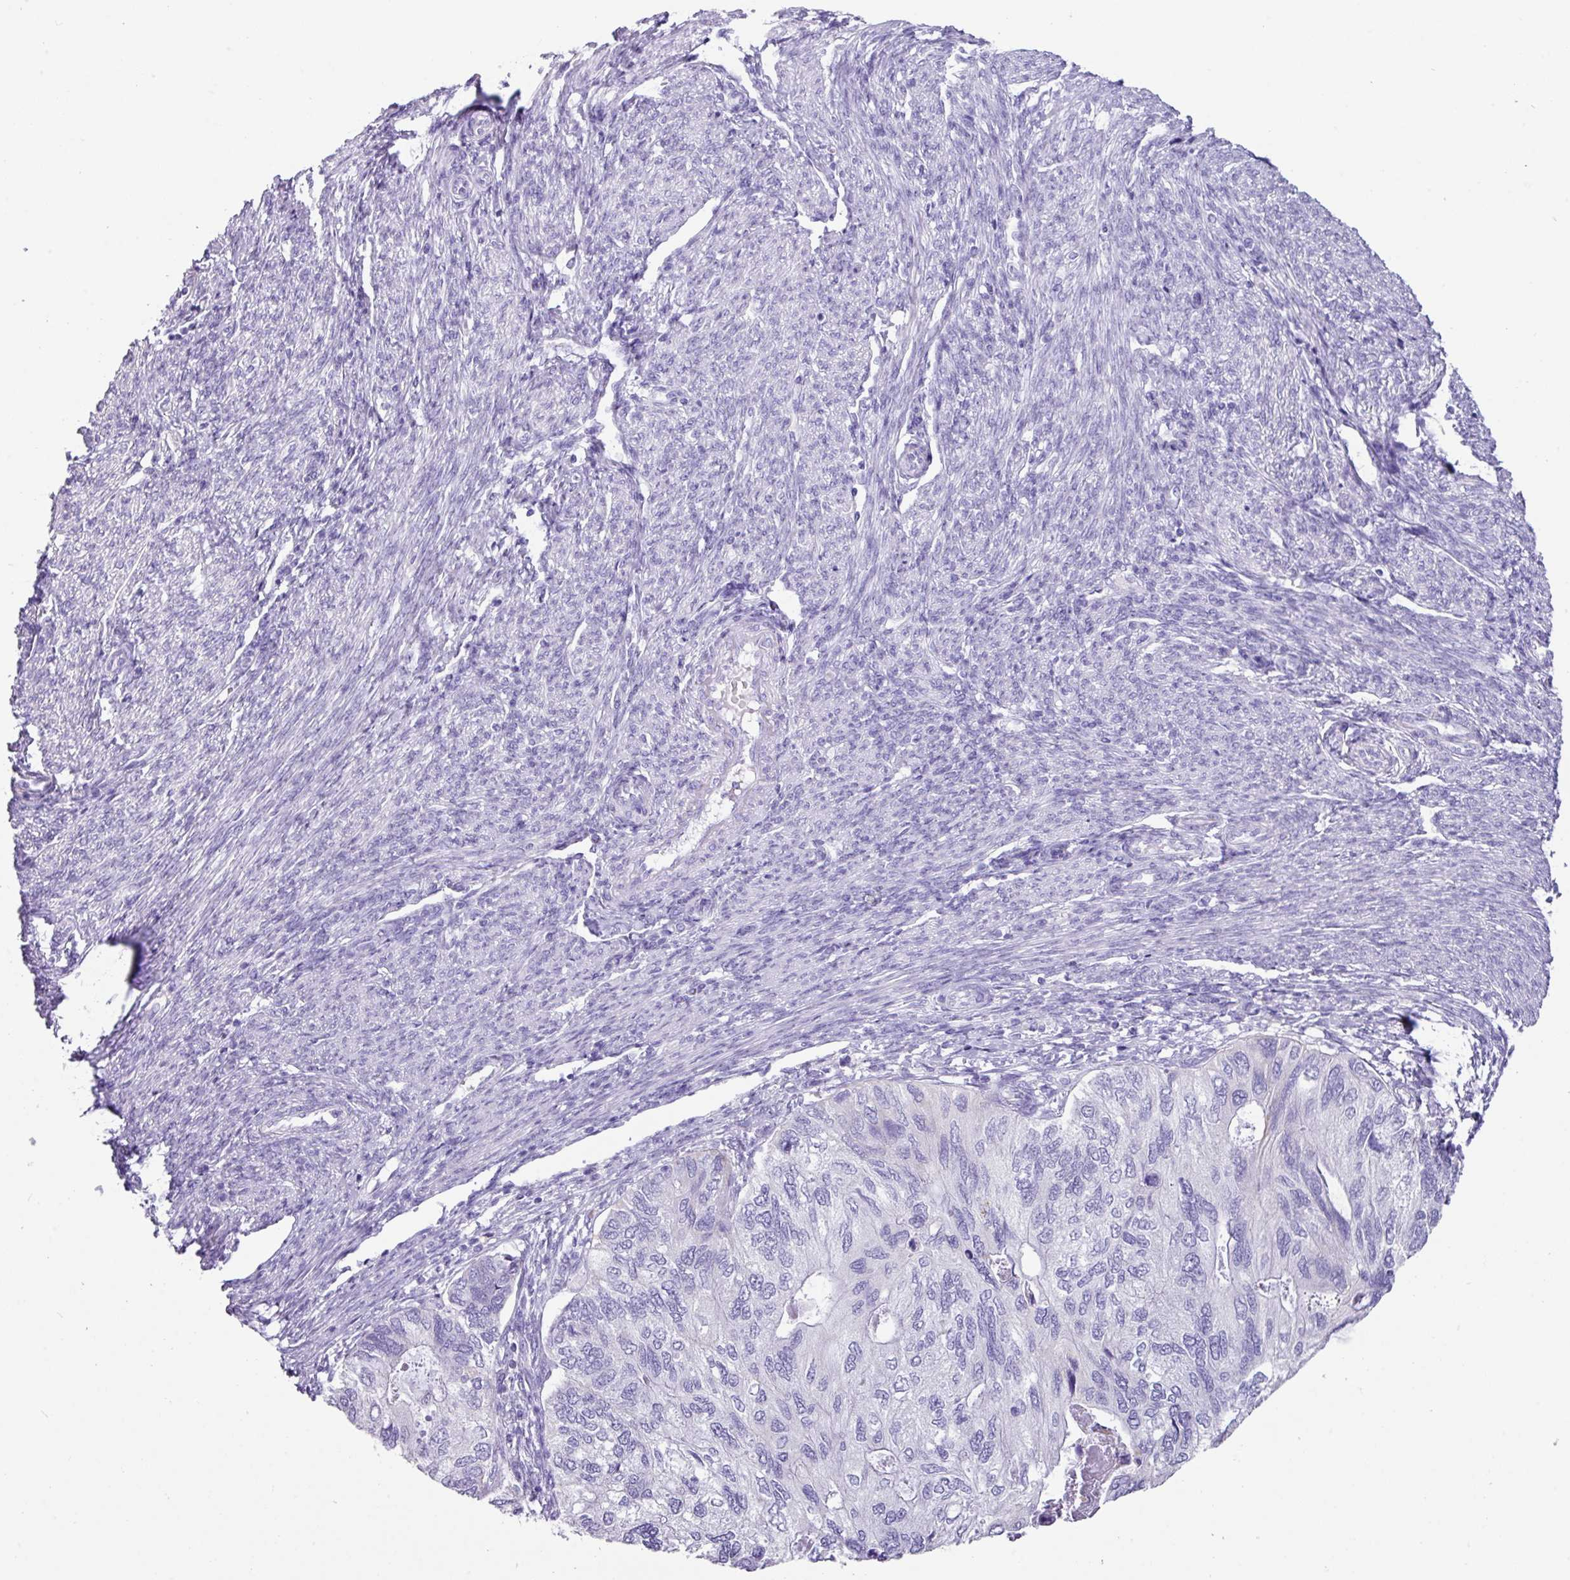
{"staining": {"intensity": "negative", "quantity": "none", "location": "none"}, "tissue": "endometrial cancer", "cell_type": "Tumor cells", "image_type": "cancer", "snomed": [{"axis": "morphology", "description": "Carcinoma, NOS"}, {"axis": "topography", "description": "Uterus"}], "caption": "High power microscopy micrograph of an immunohistochemistry (IHC) histopathology image of endometrial cancer, revealing no significant staining in tumor cells.", "gene": "NCCRP1", "patient": {"sex": "female", "age": 76}}